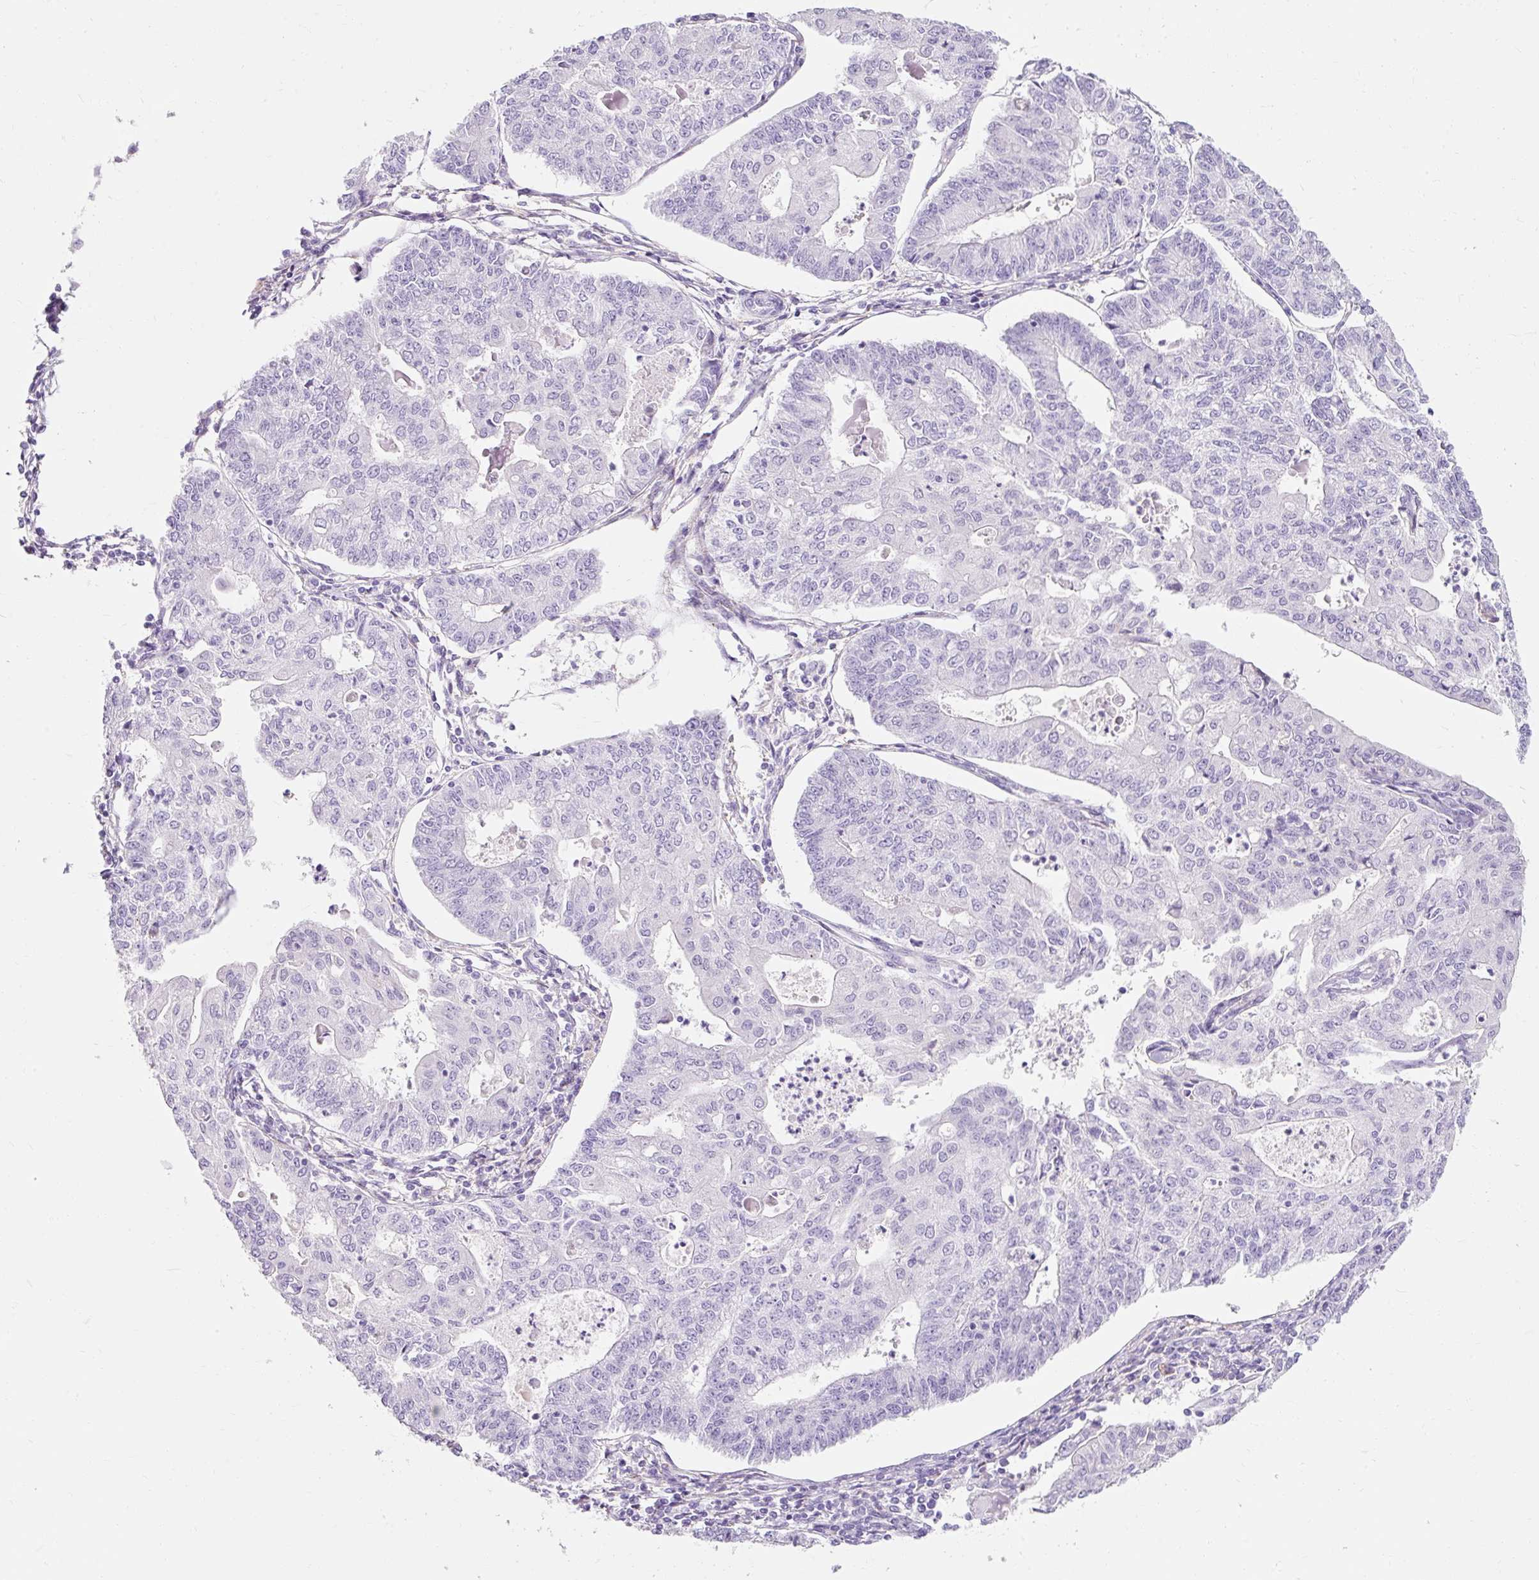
{"staining": {"intensity": "negative", "quantity": "none", "location": "none"}, "tissue": "endometrial cancer", "cell_type": "Tumor cells", "image_type": "cancer", "snomed": [{"axis": "morphology", "description": "Adenocarcinoma, NOS"}, {"axis": "topography", "description": "Endometrium"}], "caption": "High power microscopy image of an immunohistochemistry (IHC) photomicrograph of adenocarcinoma (endometrial), revealing no significant positivity in tumor cells.", "gene": "CLDN25", "patient": {"sex": "female", "age": 56}}